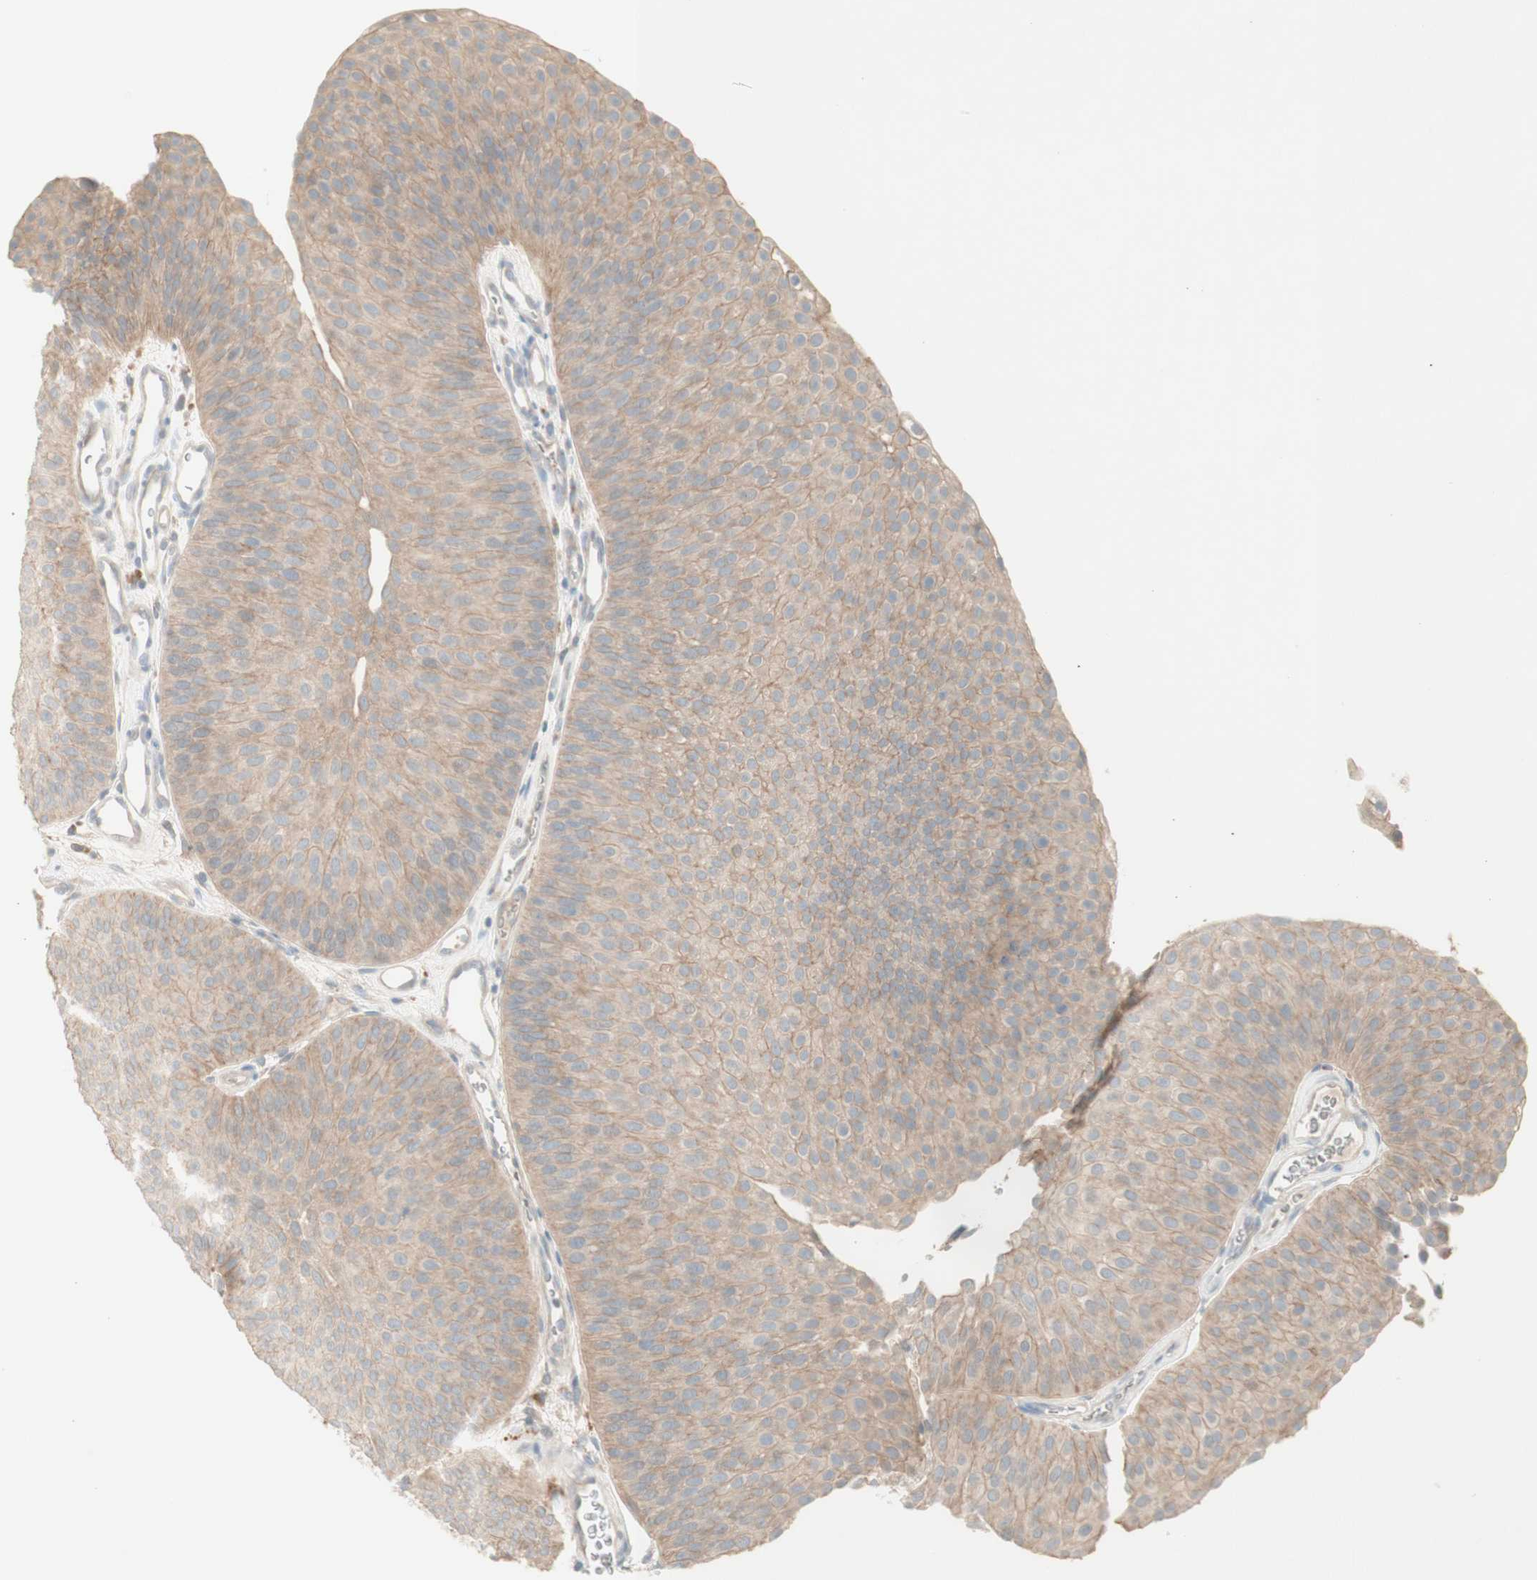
{"staining": {"intensity": "moderate", "quantity": ">75%", "location": "cytoplasmic/membranous"}, "tissue": "urothelial cancer", "cell_type": "Tumor cells", "image_type": "cancer", "snomed": [{"axis": "morphology", "description": "Urothelial carcinoma, Low grade"}, {"axis": "topography", "description": "Urinary bladder"}], "caption": "Protein positivity by immunohistochemistry (IHC) reveals moderate cytoplasmic/membranous expression in approximately >75% of tumor cells in urothelial cancer.", "gene": "PTGER4", "patient": {"sex": "female", "age": 60}}